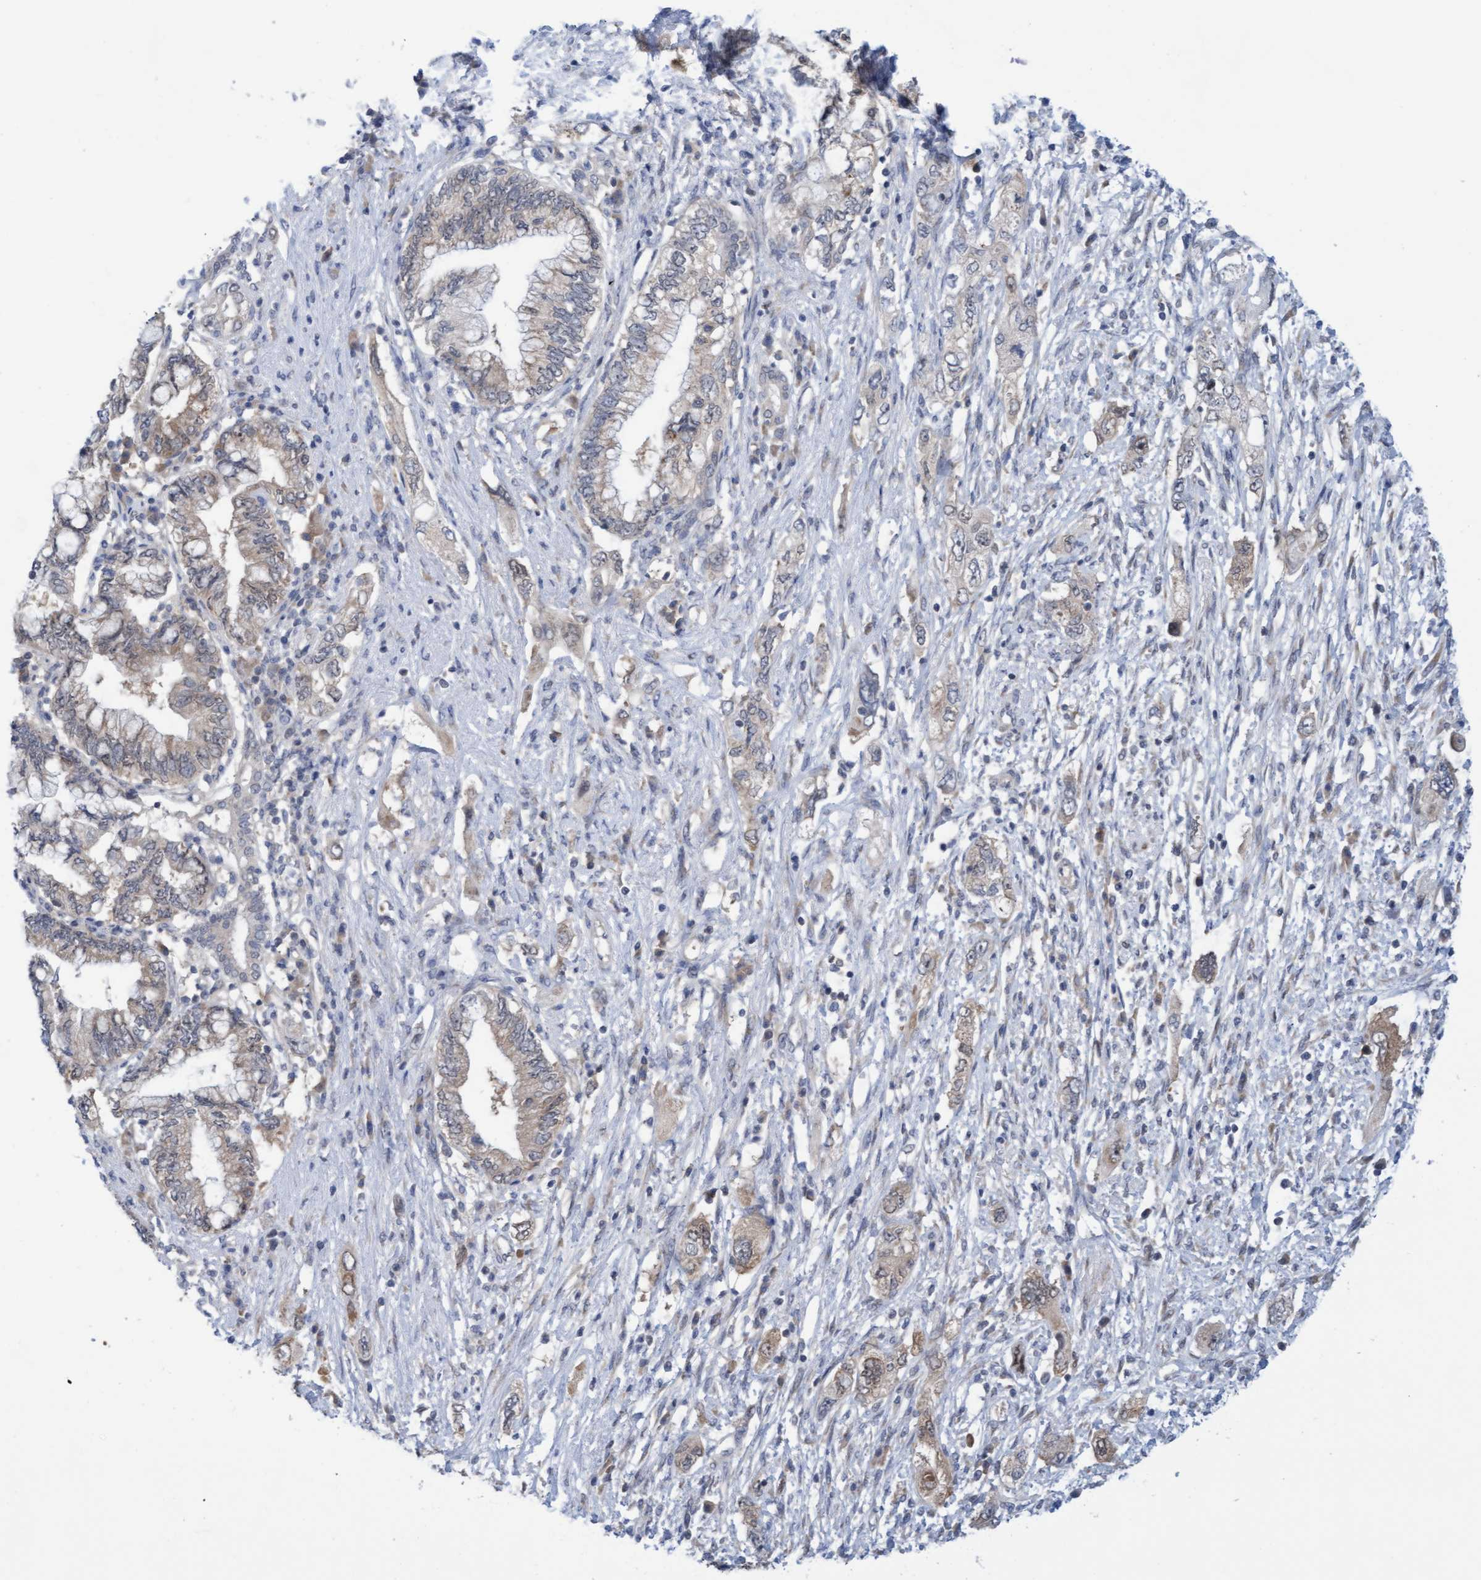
{"staining": {"intensity": "weak", "quantity": "25%-75%", "location": "cytoplasmic/membranous"}, "tissue": "pancreatic cancer", "cell_type": "Tumor cells", "image_type": "cancer", "snomed": [{"axis": "morphology", "description": "Adenocarcinoma, NOS"}, {"axis": "topography", "description": "Pancreas"}], "caption": "Protein staining of pancreatic cancer (adenocarcinoma) tissue shows weak cytoplasmic/membranous expression in approximately 25%-75% of tumor cells.", "gene": "AMZ2", "patient": {"sex": "female", "age": 73}}